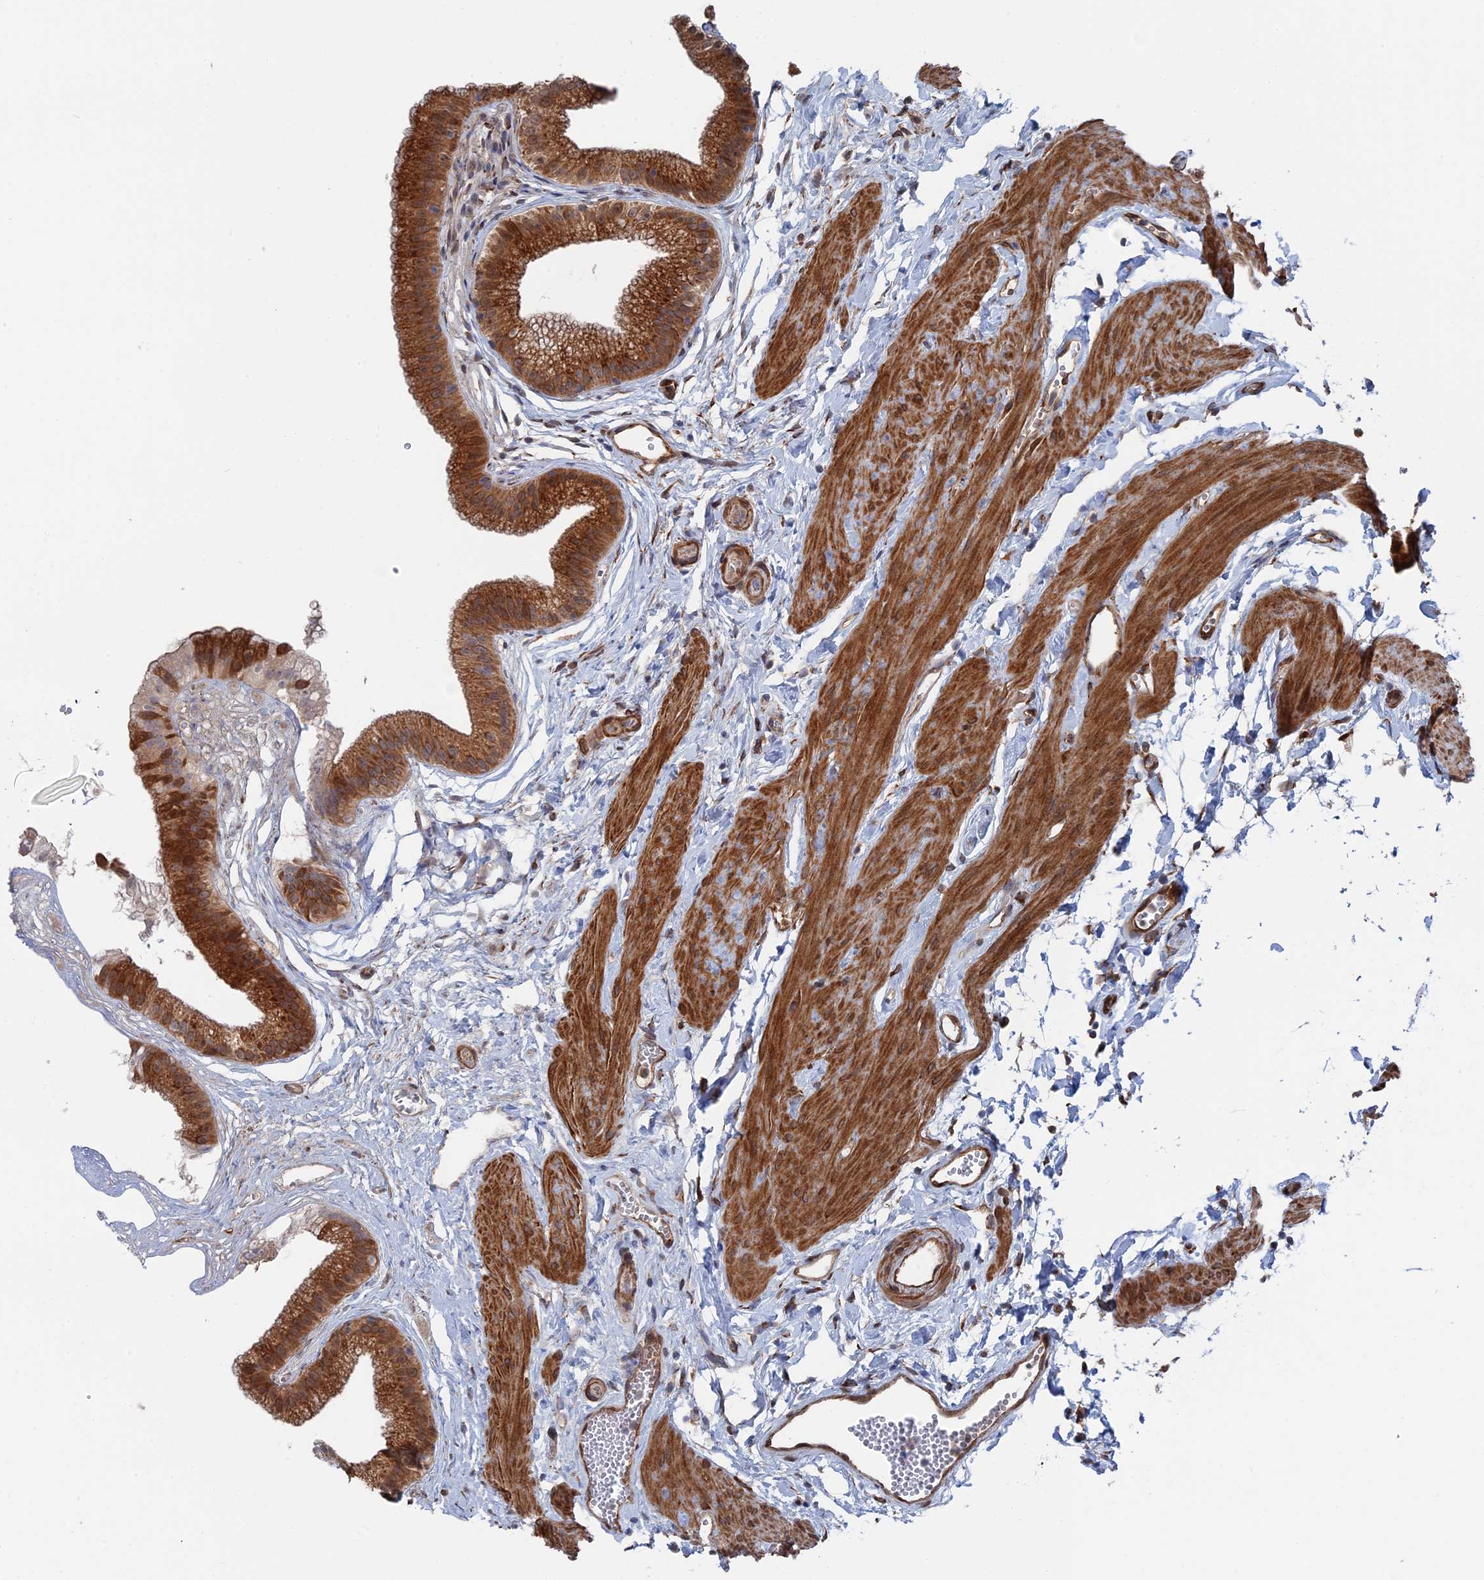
{"staining": {"intensity": "moderate", "quantity": ">75%", "location": "cytoplasmic/membranous"}, "tissue": "gallbladder", "cell_type": "Glandular cells", "image_type": "normal", "snomed": [{"axis": "morphology", "description": "Normal tissue, NOS"}, {"axis": "topography", "description": "Gallbladder"}], "caption": "Moderate cytoplasmic/membranous protein expression is seen in about >75% of glandular cells in gallbladder.", "gene": "BPIFB6", "patient": {"sex": "female", "age": 54}}